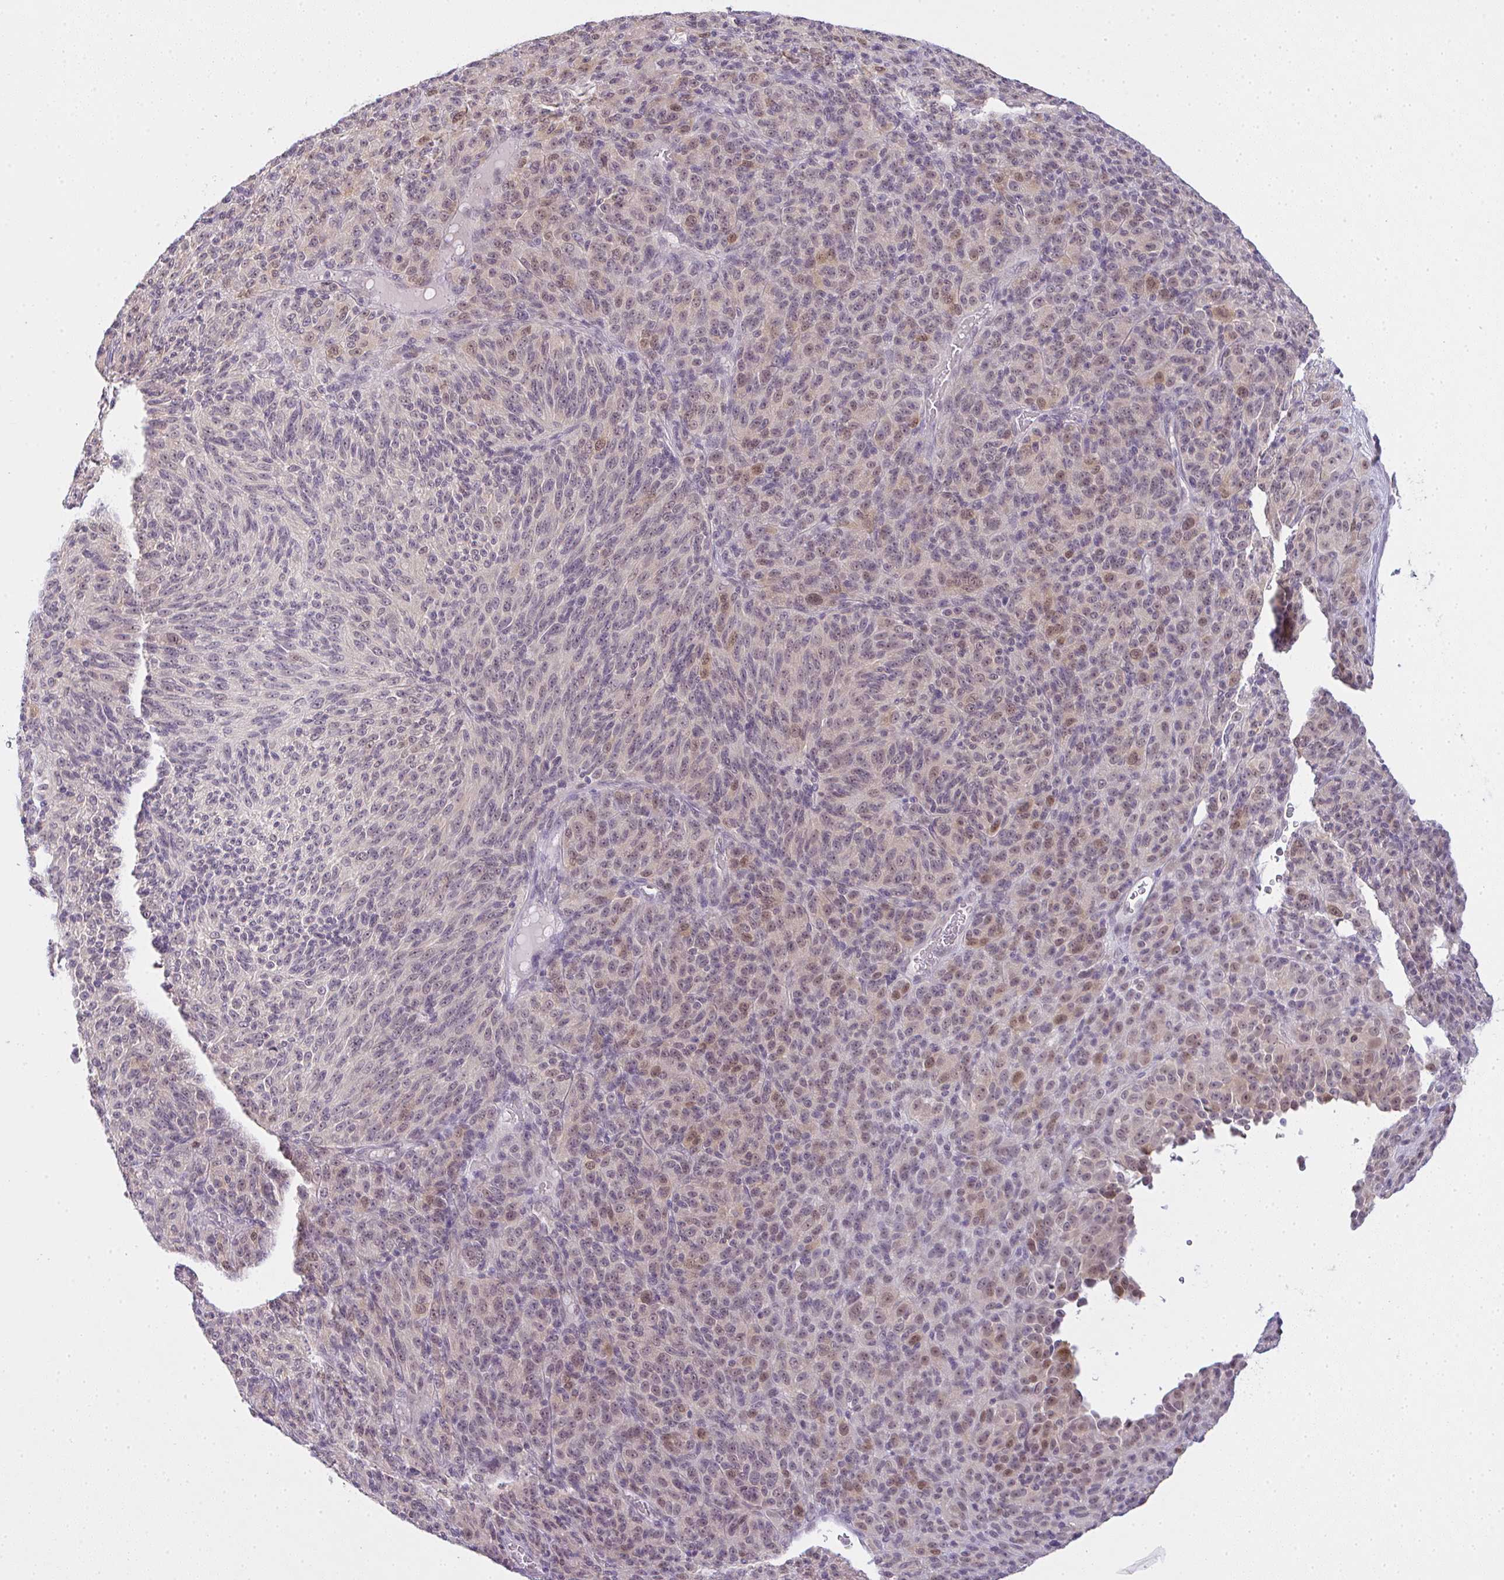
{"staining": {"intensity": "weak", "quantity": "25%-75%", "location": "nuclear"}, "tissue": "melanoma", "cell_type": "Tumor cells", "image_type": "cancer", "snomed": [{"axis": "morphology", "description": "Malignant melanoma, Metastatic site"}, {"axis": "topography", "description": "Brain"}], "caption": "Immunohistochemical staining of human malignant melanoma (metastatic site) exhibits weak nuclear protein staining in approximately 25%-75% of tumor cells.", "gene": "CSE1L", "patient": {"sex": "female", "age": 56}}